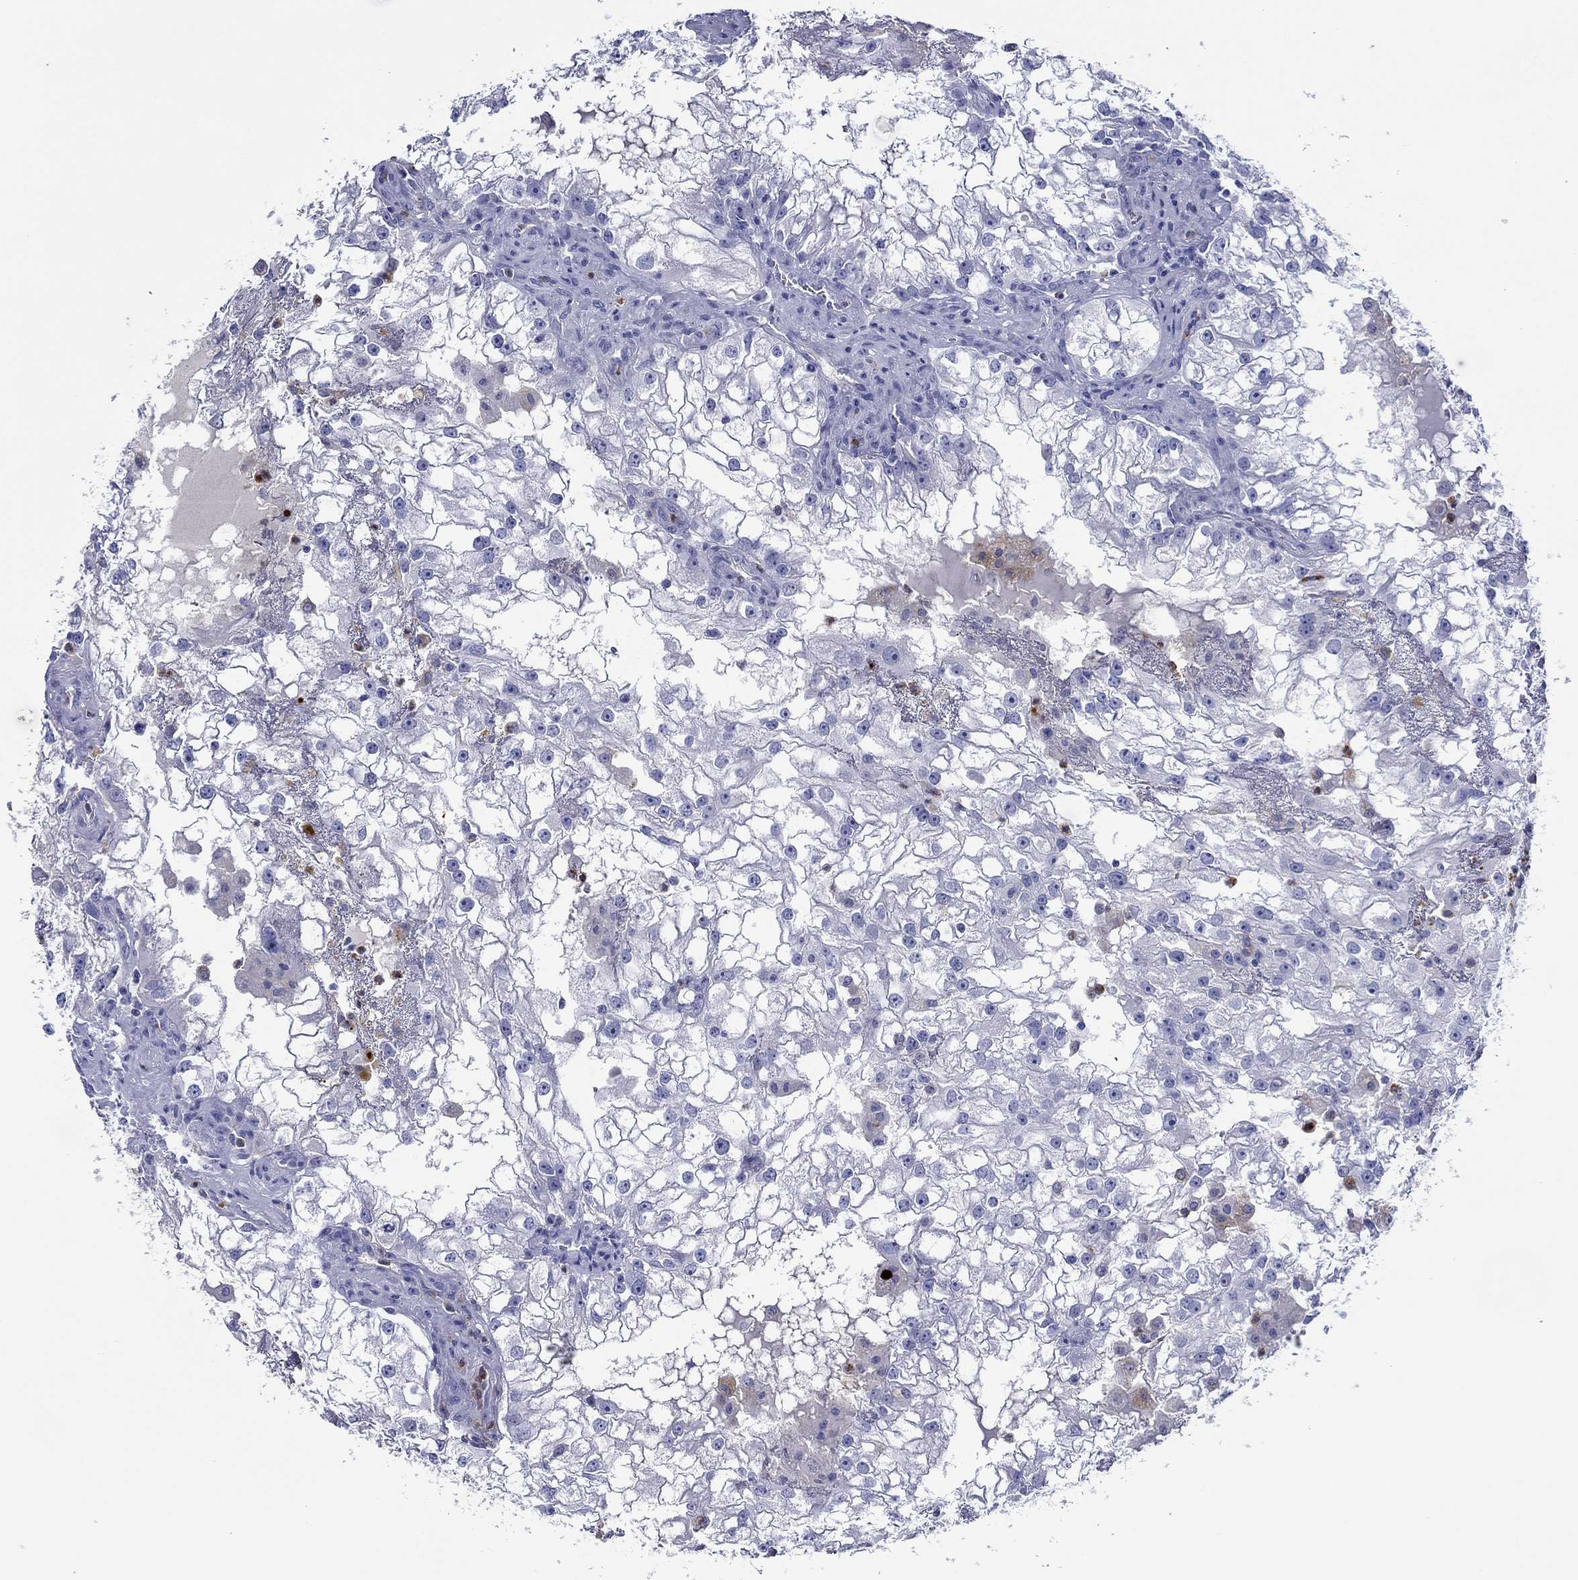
{"staining": {"intensity": "negative", "quantity": "none", "location": "none"}, "tissue": "renal cancer", "cell_type": "Tumor cells", "image_type": "cancer", "snomed": [{"axis": "morphology", "description": "Adenocarcinoma, NOS"}, {"axis": "topography", "description": "Kidney"}], "caption": "Micrograph shows no significant protein positivity in tumor cells of renal adenocarcinoma.", "gene": "EPX", "patient": {"sex": "male", "age": 59}}